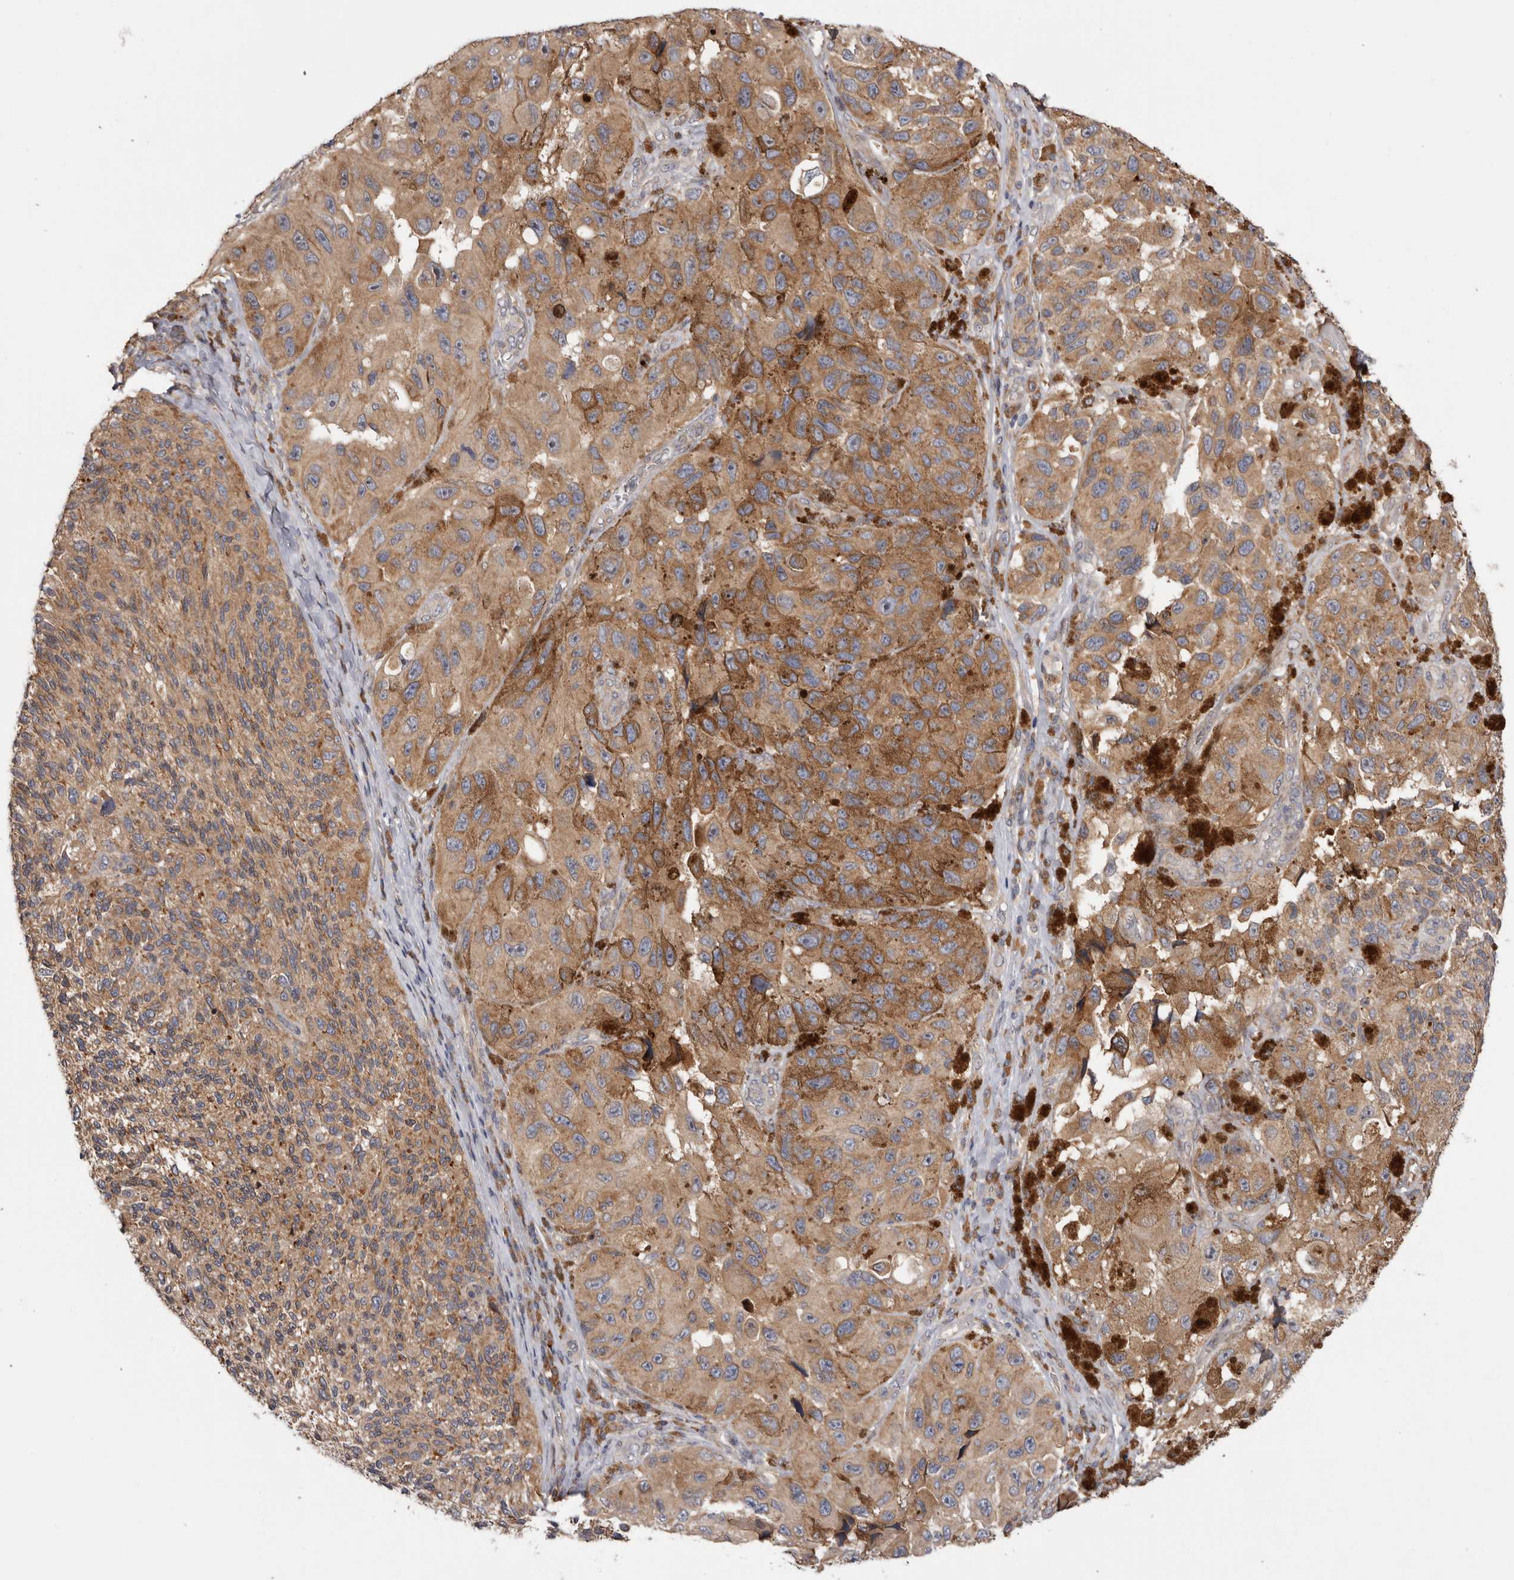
{"staining": {"intensity": "moderate", "quantity": ">75%", "location": "cytoplasmic/membranous"}, "tissue": "melanoma", "cell_type": "Tumor cells", "image_type": "cancer", "snomed": [{"axis": "morphology", "description": "Malignant melanoma, NOS"}, {"axis": "topography", "description": "Skin"}], "caption": "Melanoma stained for a protein reveals moderate cytoplasmic/membranous positivity in tumor cells.", "gene": "TMUB1", "patient": {"sex": "female", "age": 73}}